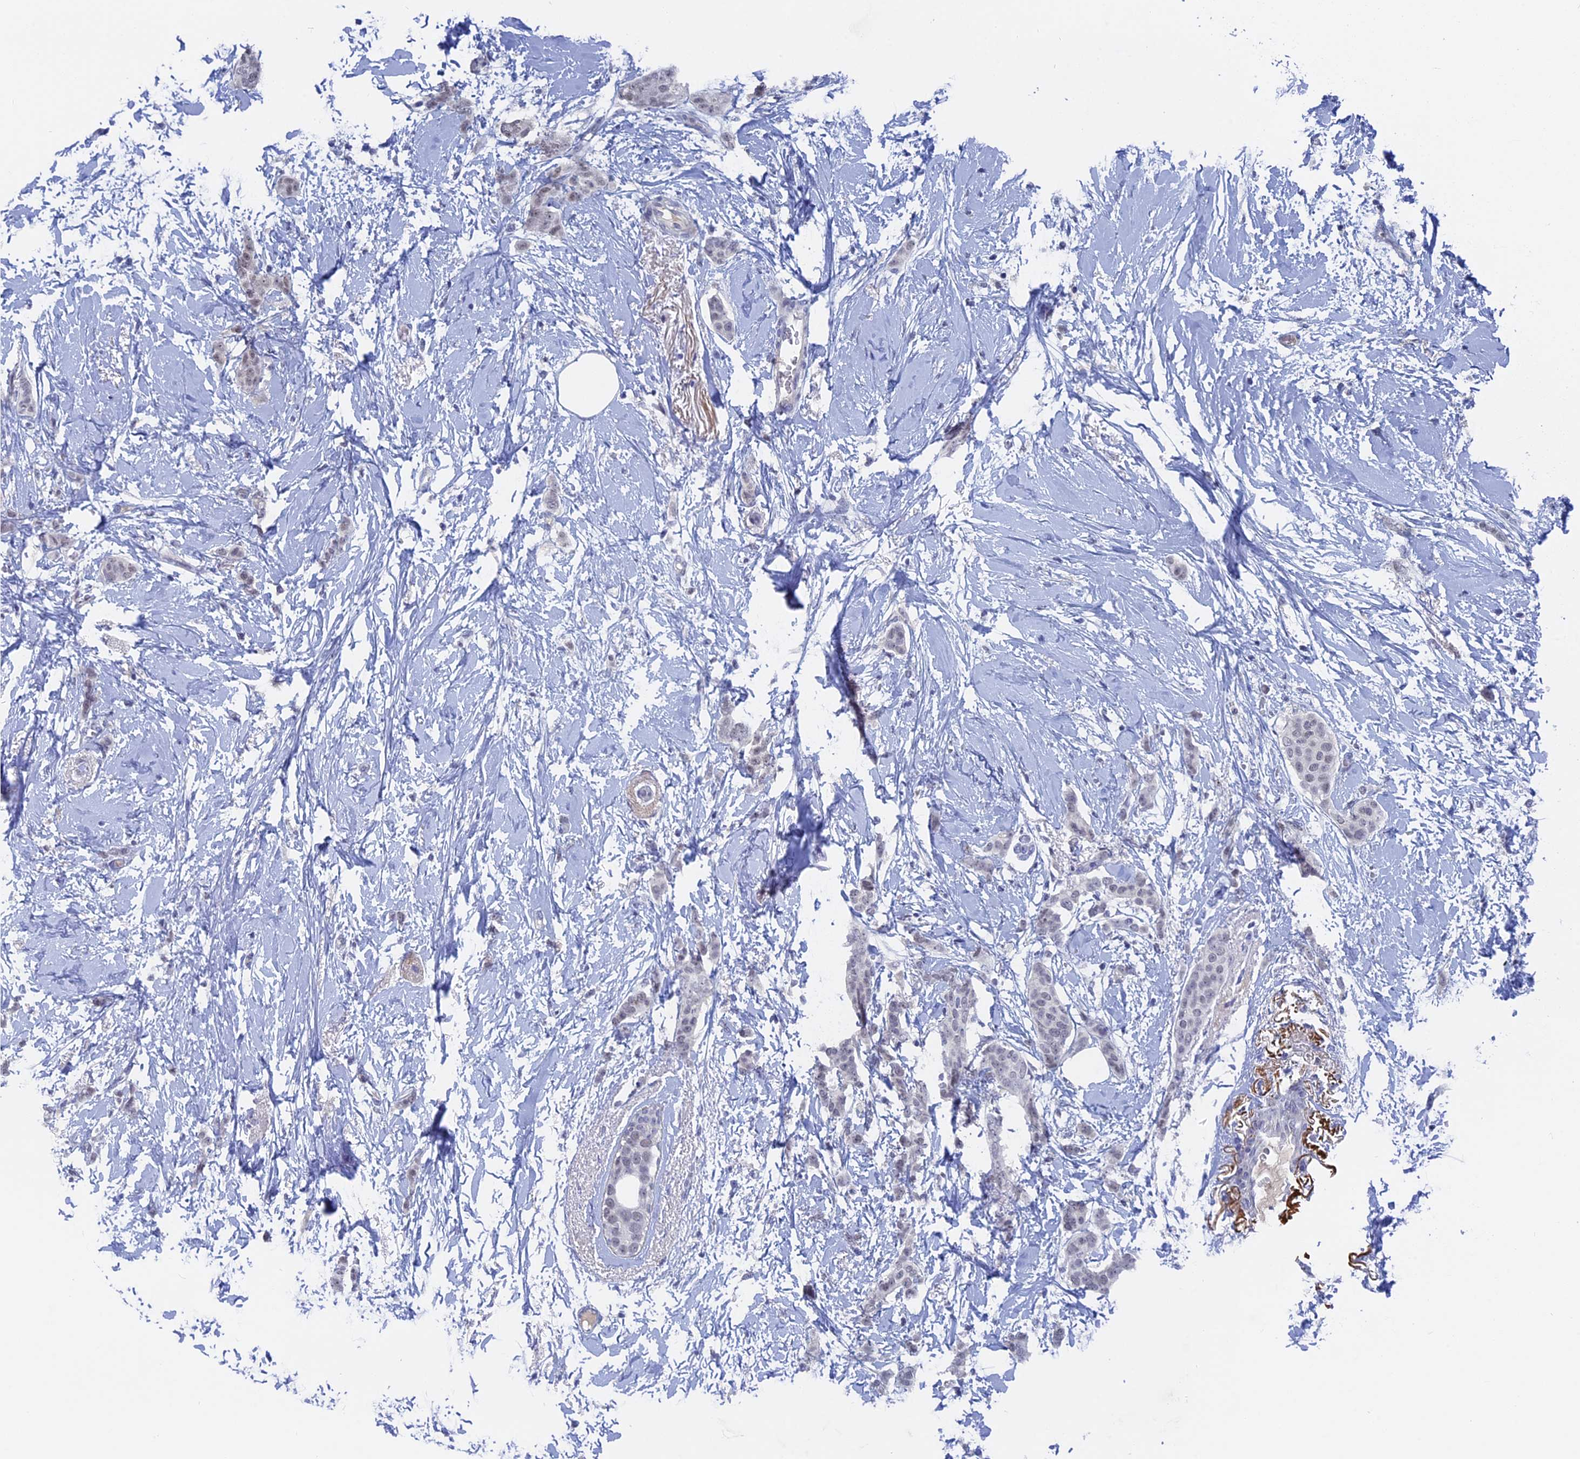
{"staining": {"intensity": "negative", "quantity": "none", "location": "none"}, "tissue": "breast cancer", "cell_type": "Tumor cells", "image_type": "cancer", "snomed": [{"axis": "morphology", "description": "Duct carcinoma"}, {"axis": "topography", "description": "Breast"}], "caption": "This is an immunohistochemistry (IHC) image of human invasive ductal carcinoma (breast). There is no positivity in tumor cells.", "gene": "BRD2", "patient": {"sex": "female", "age": 72}}